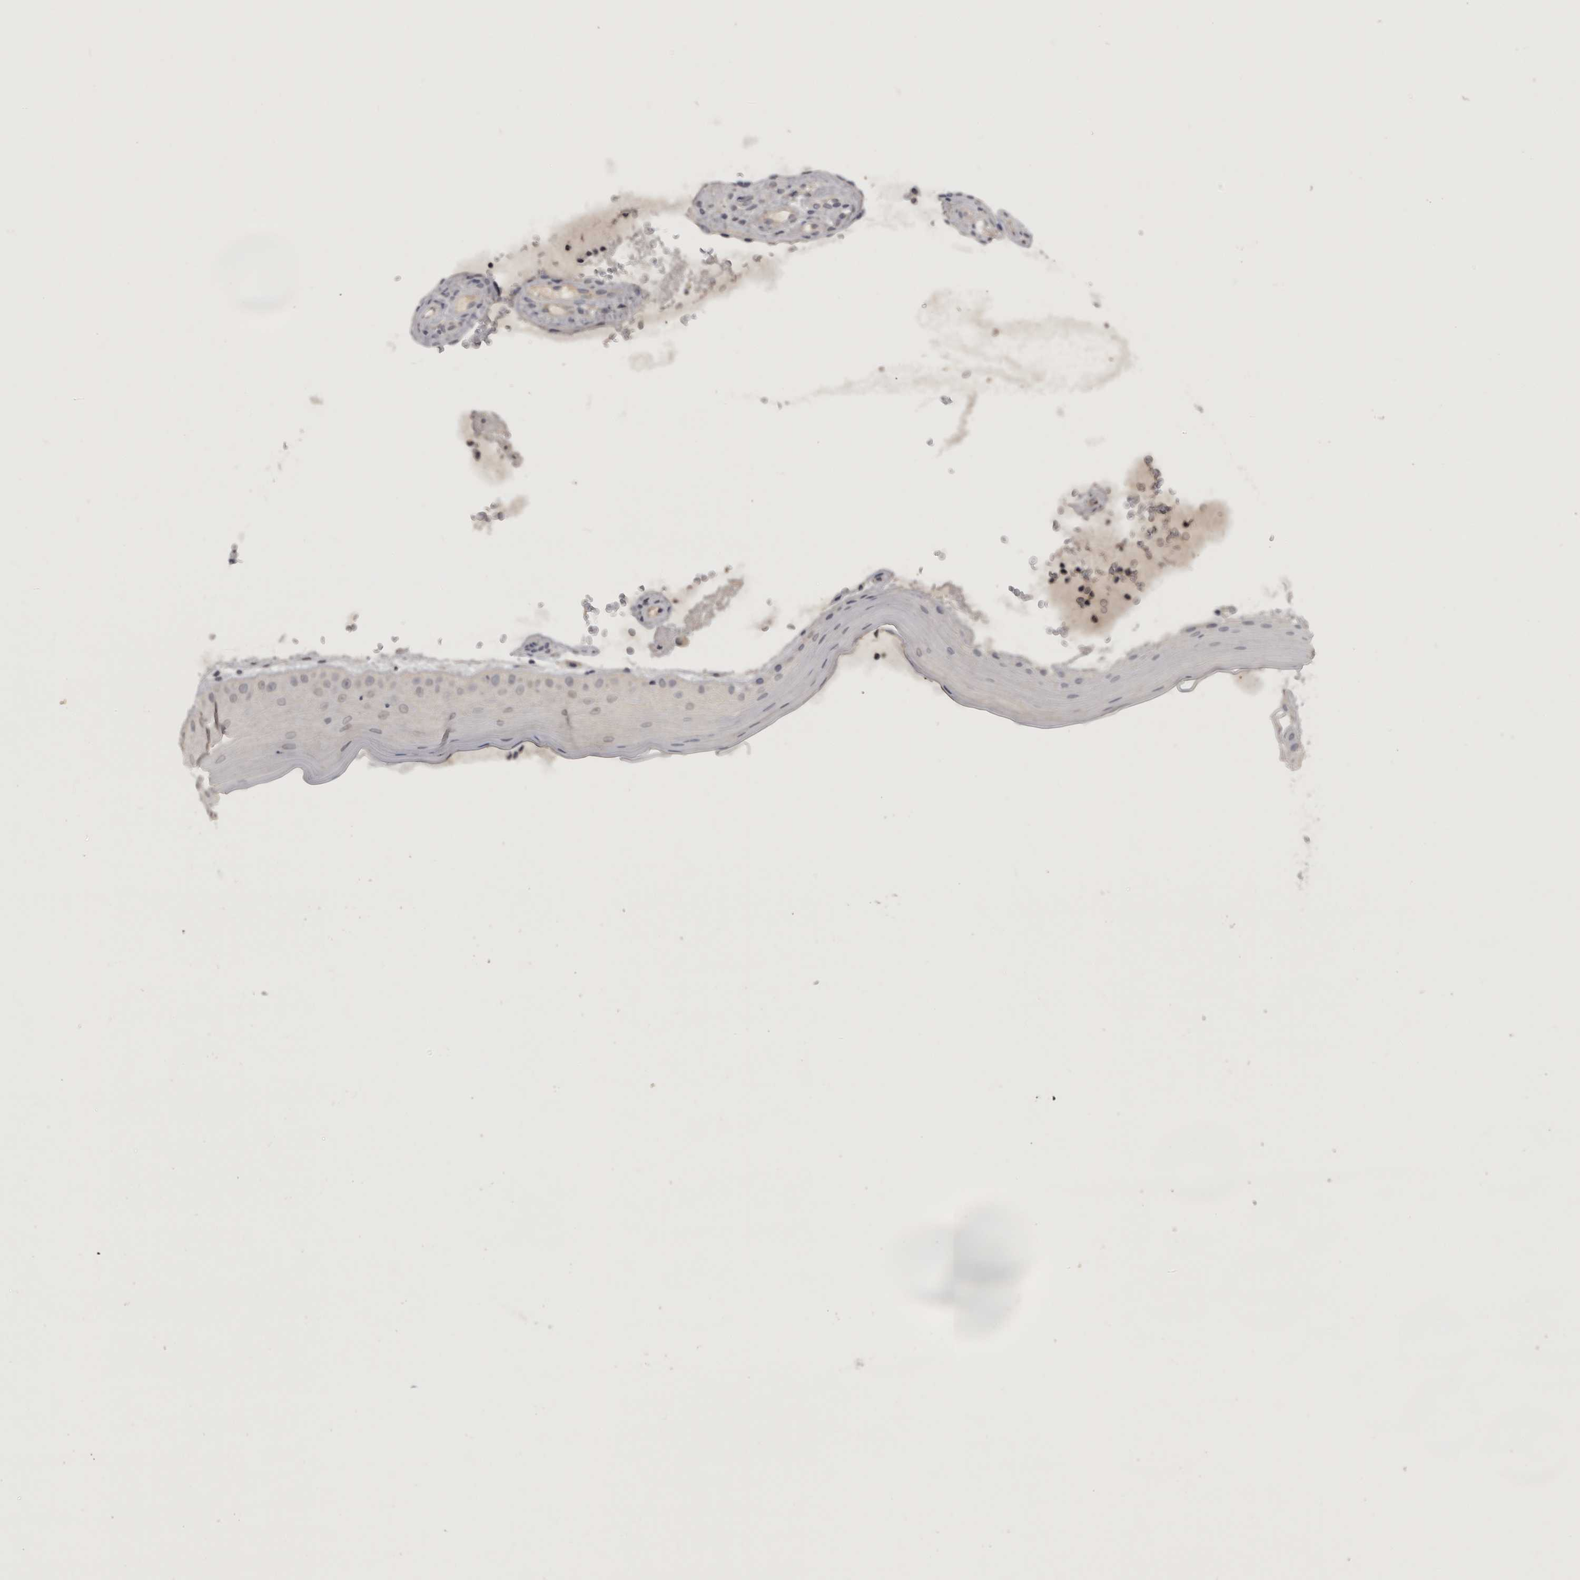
{"staining": {"intensity": "weak", "quantity": "<25%", "location": "cytoplasmic/membranous"}, "tissue": "oral mucosa", "cell_type": "Squamous epithelial cells", "image_type": "normal", "snomed": [{"axis": "morphology", "description": "Normal tissue, NOS"}, {"axis": "topography", "description": "Oral tissue"}], "caption": "Immunohistochemical staining of benign oral mucosa shows no significant staining in squamous epithelial cells. The staining was performed using DAB (3,3'-diaminobenzidine) to visualize the protein expression in brown, while the nuclei were stained in blue with hematoxylin (Magnification: 20x).", "gene": "ADAMTS4", "patient": {"sex": "male", "age": 13}}